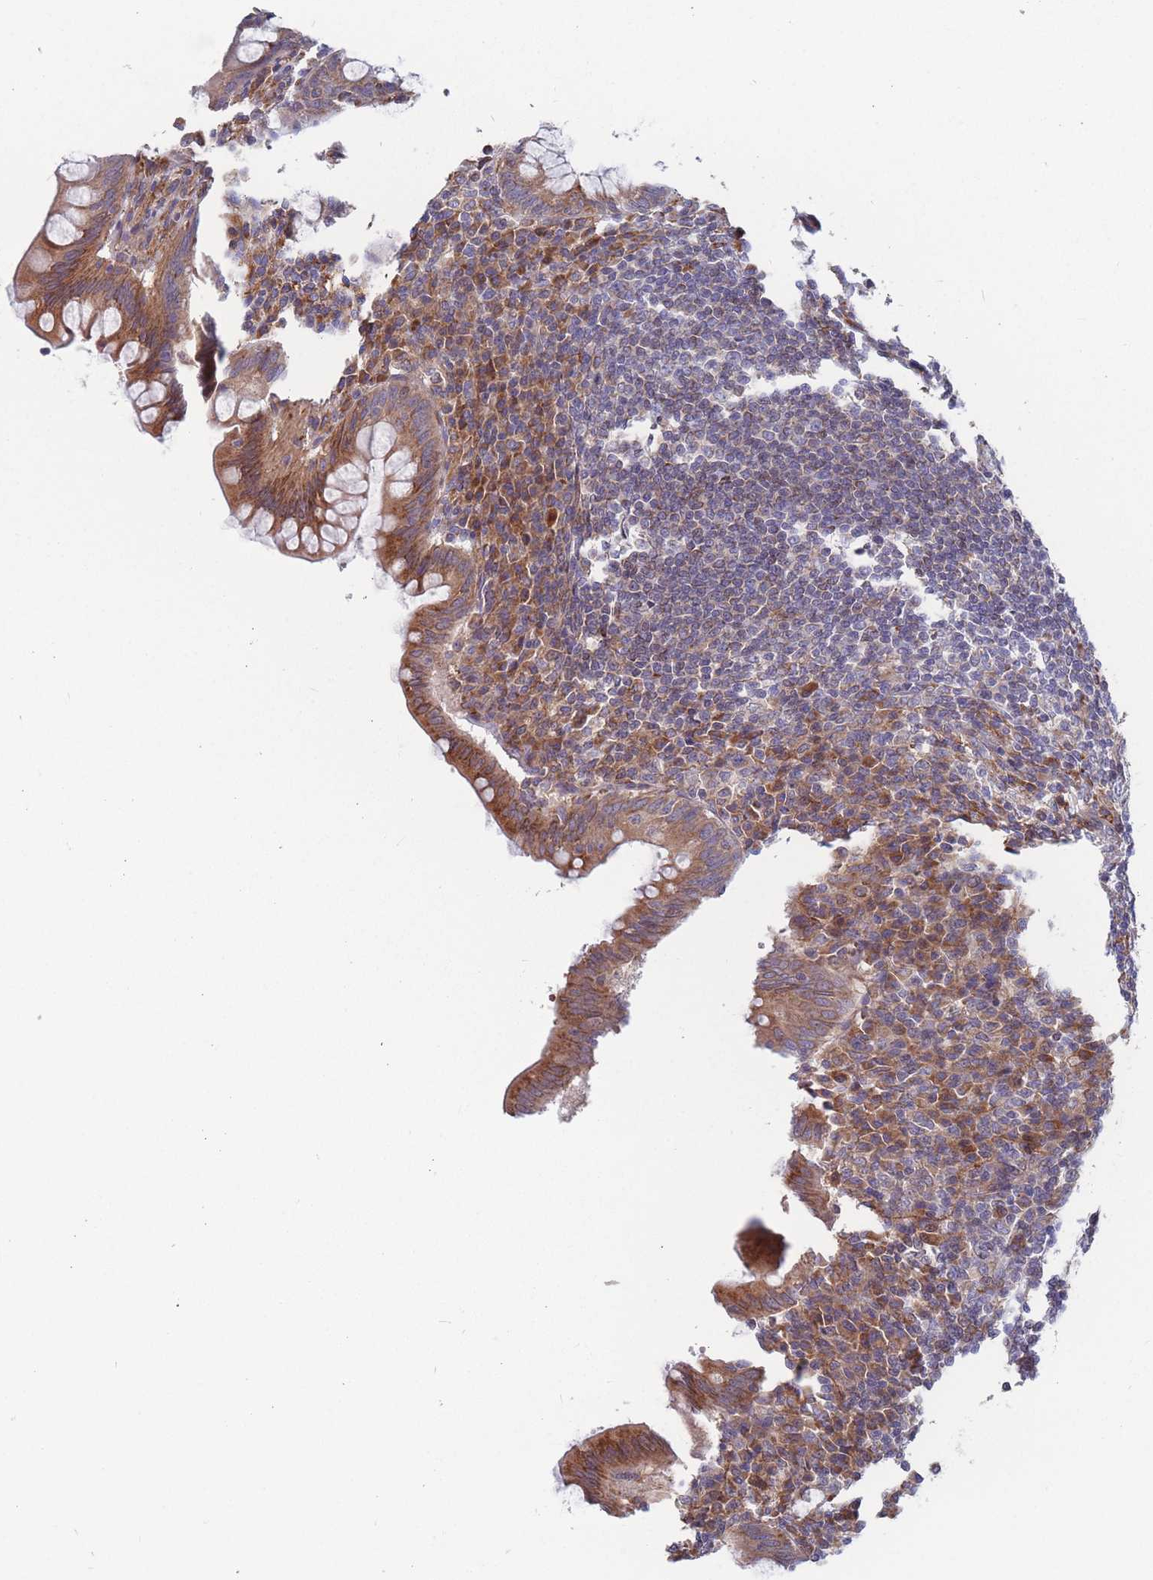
{"staining": {"intensity": "moderate", "quantity": ">75%", "location": "cytoplasmic/membranous"}, "tissue": "appendix", "cell_type": "Glandular cells", "image_type": "normal", "snomed": [{"axis": "morphology", "description": "Normal tissue, NOS"}, {"axis": "topography", "description": "Appendix"}], "caption": "A medium amount of moderate cytoplasmic/membranous staining is seen in approximately >75% of glandular cells in unremarkable appendix. The staining is performed using DAB brown chromogen to label protein expression. The nuclei are counter-stained blue using hematoxylin.", "gene": "TMEM131L", "patient": {"sex": "female", "age": 33}}